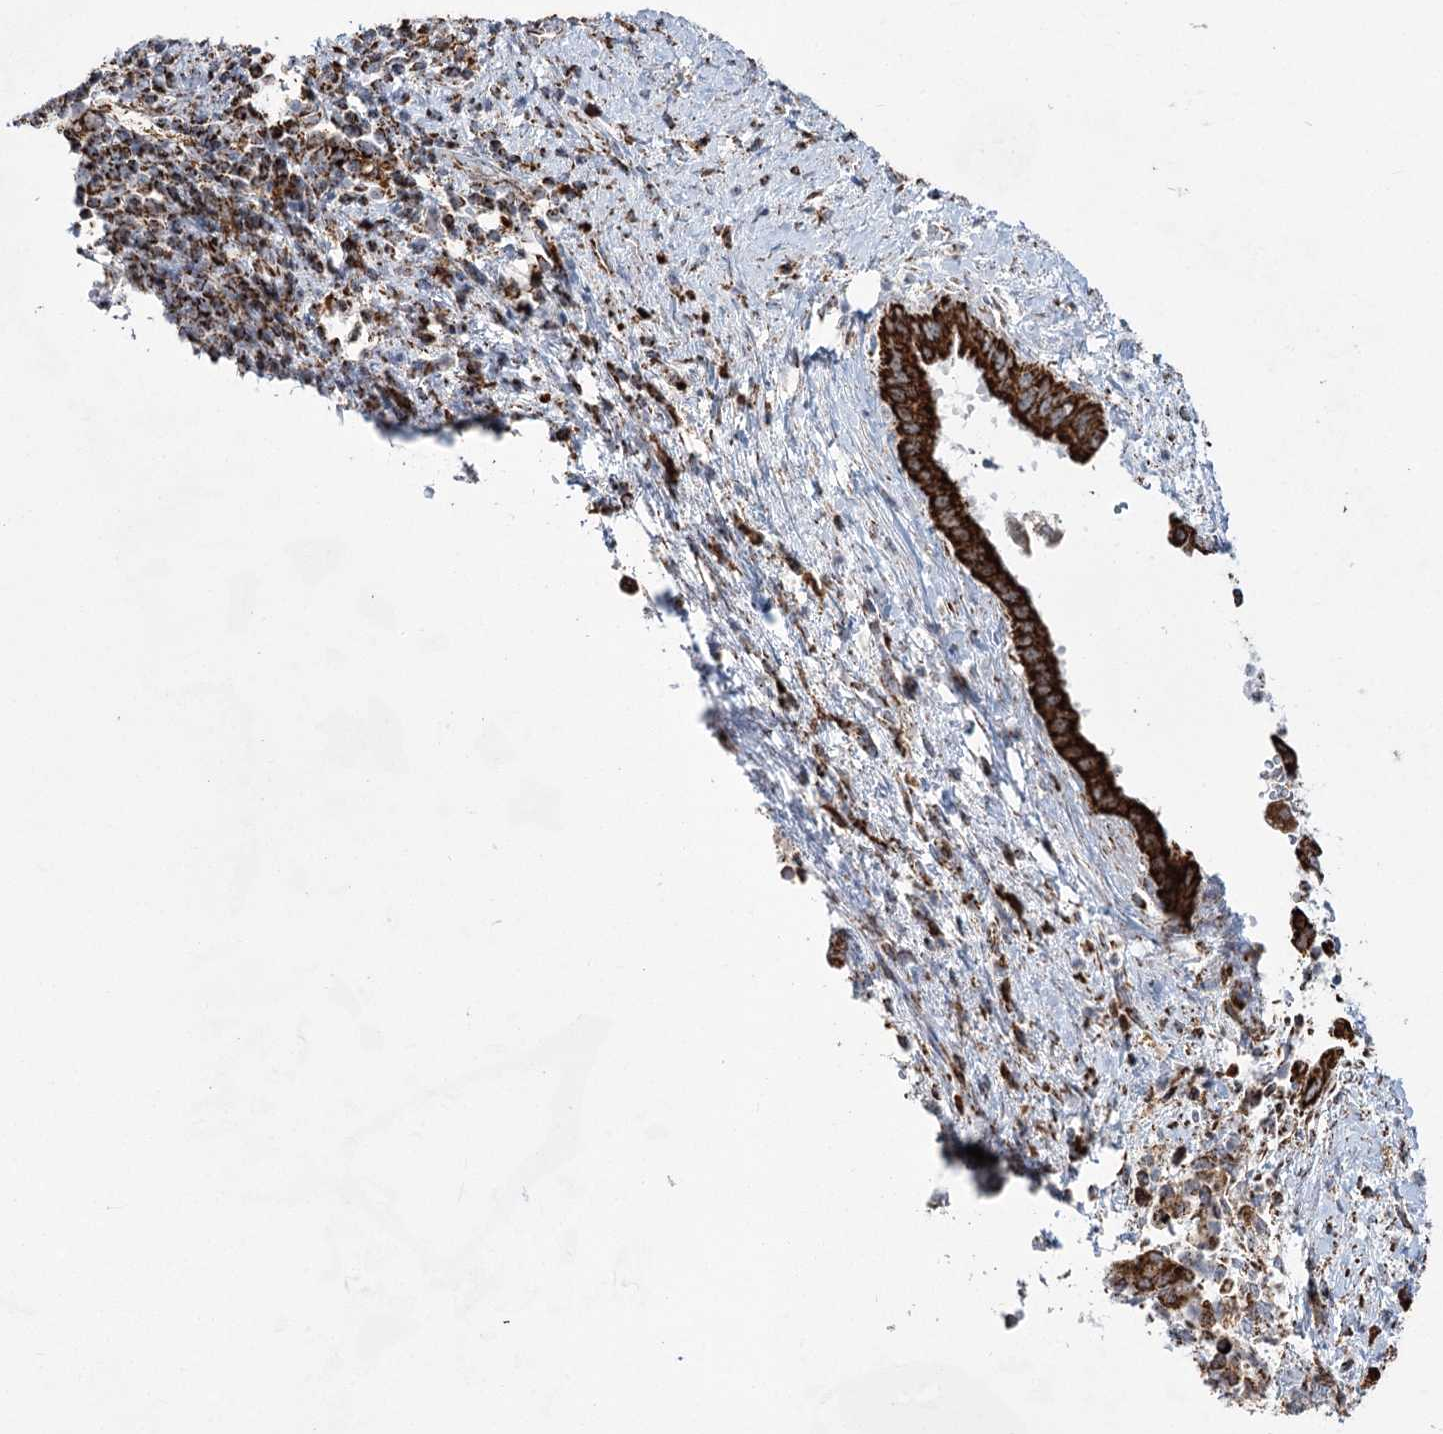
{"staining": {"intensity": "strong", "quantity": ">75%", "location": "cytoplasmic/membranous"}, "tissue": "liver cancer", "cell_type": "Tumor cells", "image_type": "cancer", "snomed": [{"axis": "morphology", "description": "Cholangiocarcinoma"}, {"axis": "topography", "description": "Liver"}], "caption": "Cholangiocarcinoma (liver) stained for a protein exhibits strong cytoplasmic/membranous positivity in tumor cells.", "gene": "CWF19L1", "patient": {"sex": "female", "age": 54}}